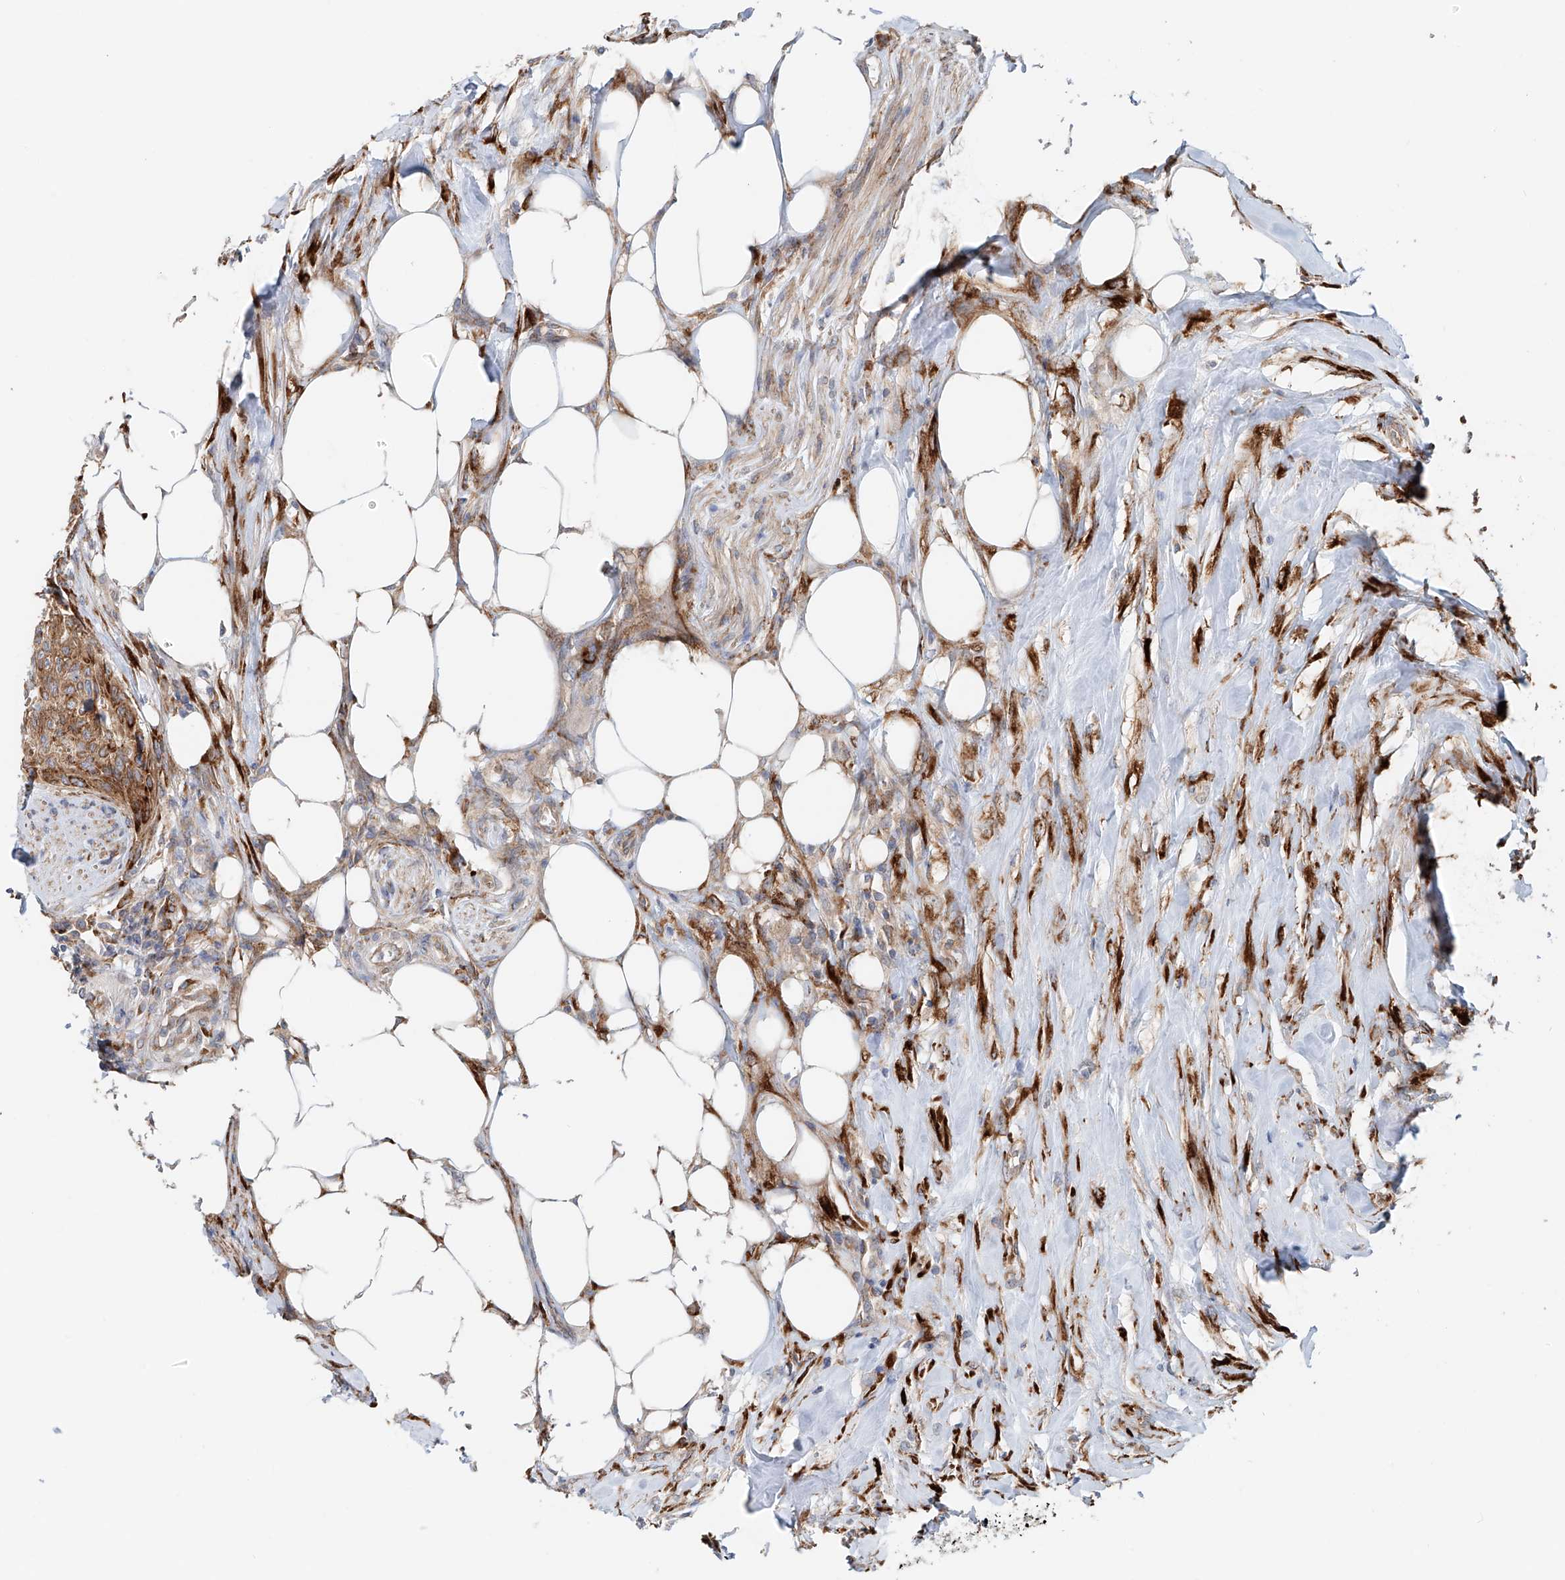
{"staining": {"intensity": "moderate", "quantity": ">75%", "location": "cytoplasmic/membranous"}, "tissue": "urothelial cancer", "cell_type": "Tumor cells", "image_type": "cancer", "snomed": [{"axis": "morphology", "description": "Urothelial carcinoma, High grade"}, {"axis": "topography", "description": "Urinary bladder"}], "caption": "A brown stain highlights moderate cytoplasmic/membranous positivity of a protein in human urothelial carcinoma (high-grade) tumor cells.", "gene": "SNAP29", "patient": {"sex": "male", "age": 35}}